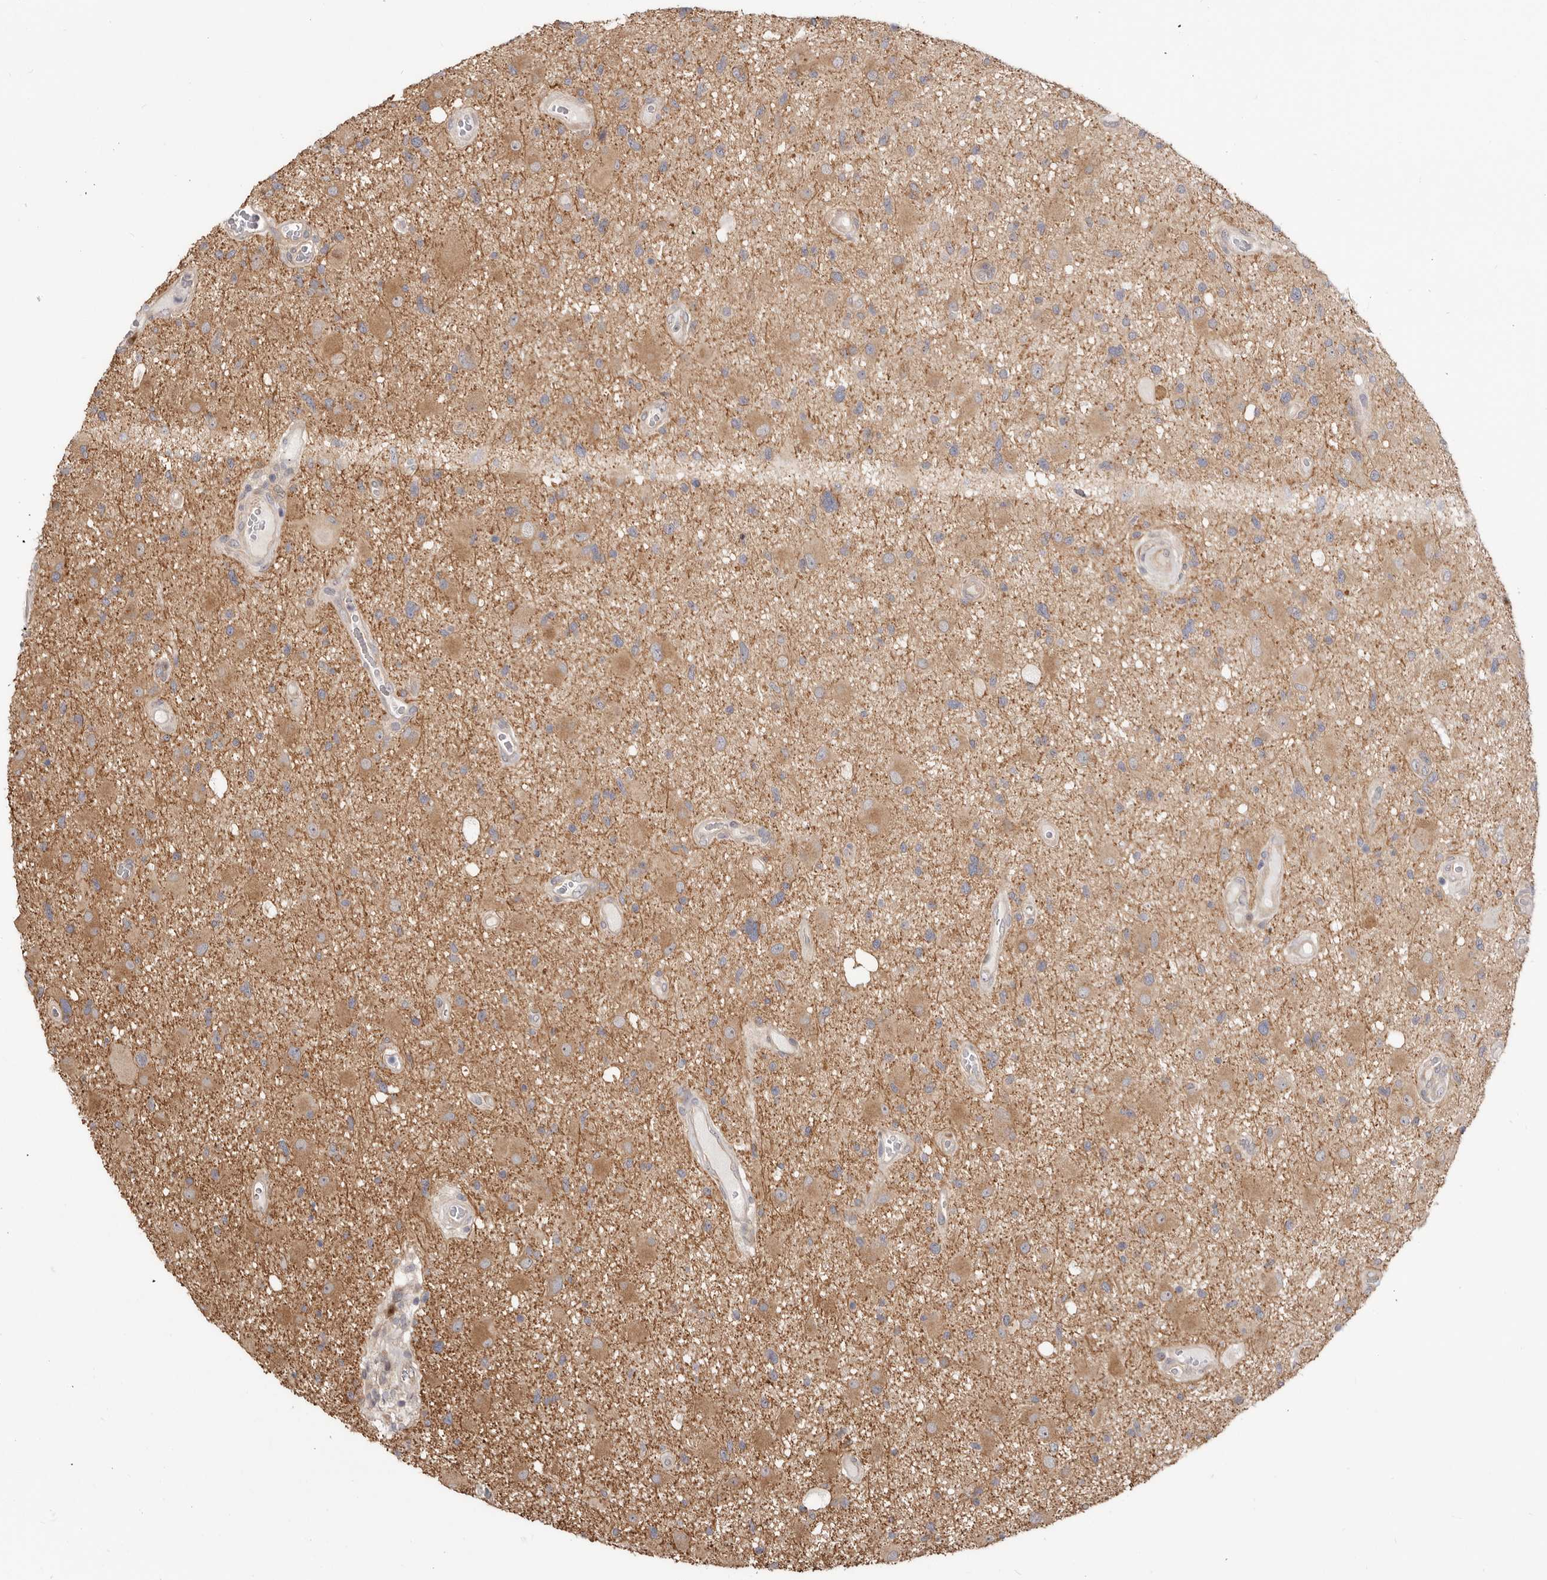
{"staining": {"intensity": "moderate", "quantity": ">75%", "location": "cytoplasmic/membranous"}, "tissue": "glioma", "cell_type": "Tumor cells", "image_type": "cancer", "snomed": [{"axis": "morphology", "description": "Glioma, malignant, High grade"}, {"axis": "topography", "description": "Brain"}], "caption": "Glioma tissue reveals moderate cytoplasmic/membranous staining in approximately >75% of tumor cells, visualized by immunohistochemistry. The protein of interest is stained brown, and the nuclei are stained in blue (DAB IHC with brightfield microscopy, high magnification).", "gene": "GPATCH4", "patient": {"sex": "male", "age": 33}}